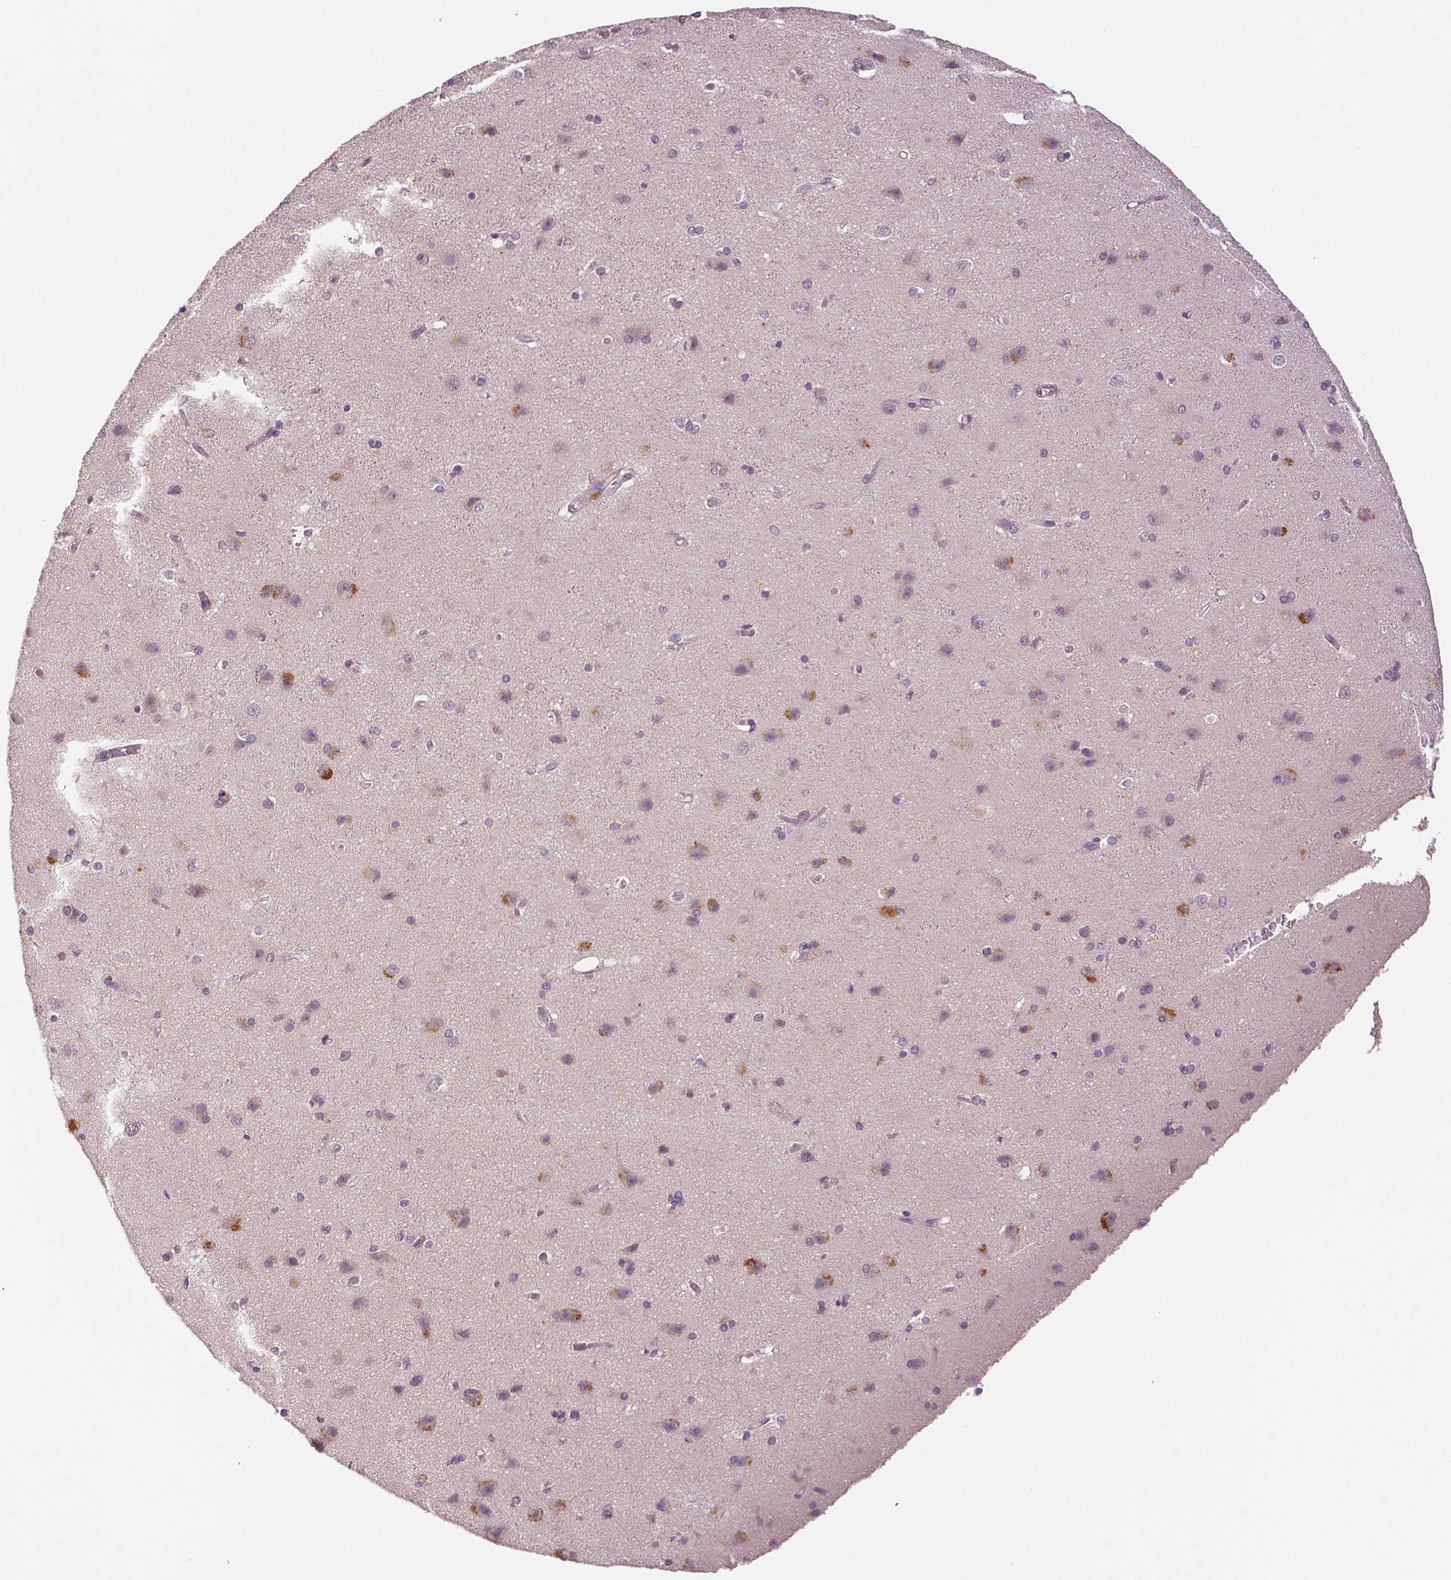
{"staining": {"intensity": "negative", "quantity": "none", "location": "none"}, "tissue": "cerebral cortex", "cell_type": "Endothelial cells", "image_type": "normal", "snomed": [{"axis": "morphology", "description": "Normal tissue, NOS"}, {"axis": "topography", "description": "Cerebral cortex"}], "caption": "The image reveals no significant expression in endothelial cells of cerebral cortex. (DAB (3,3'-diaminobenzidine) immunohistochemistry with hematoxylin counter stain).", "gene": "MKI67", "patient": {"sex": "male", "age": 37}}